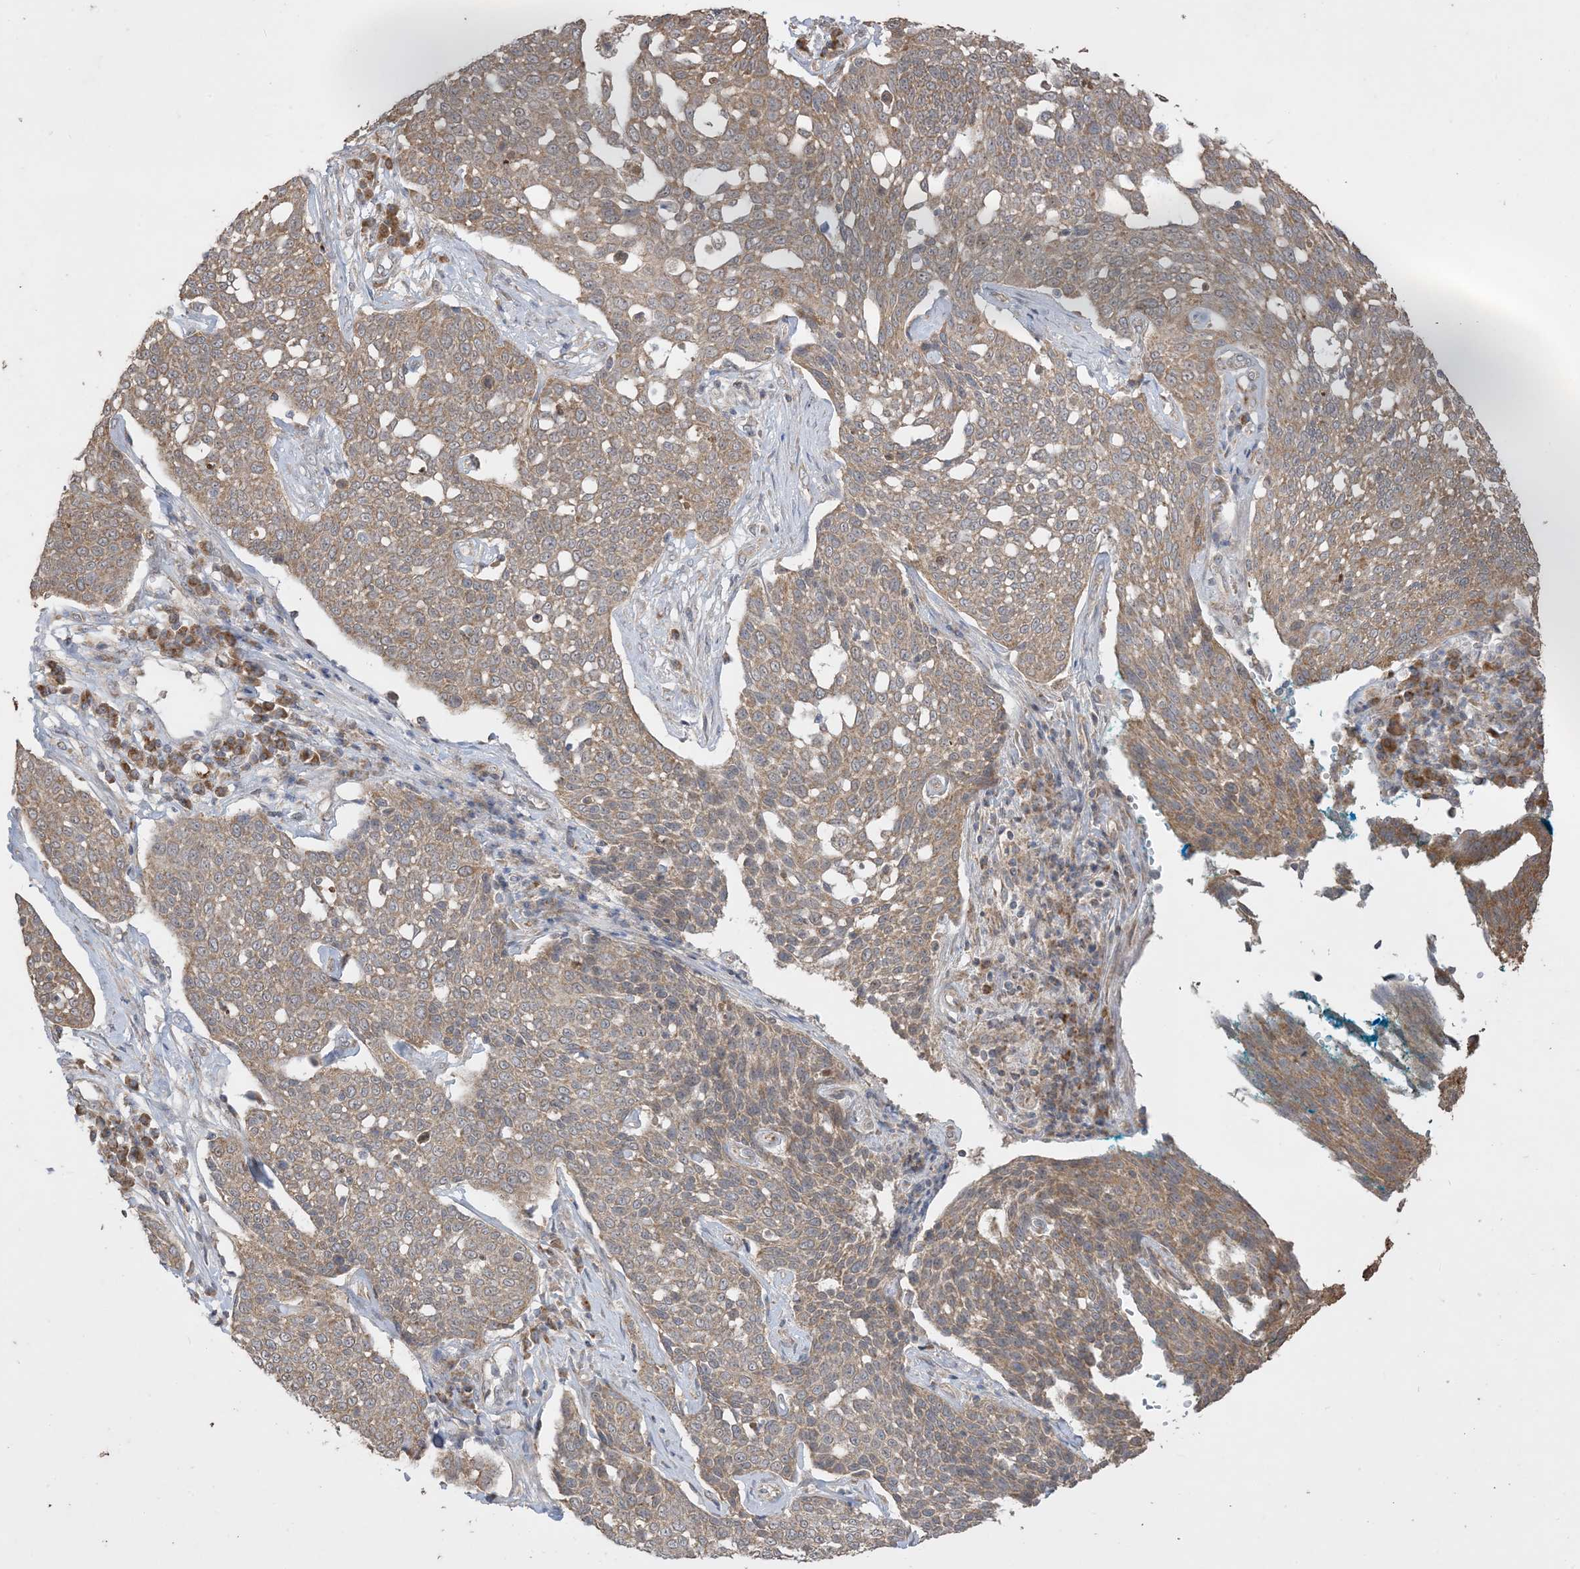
{"staining": {"intensity": "strong", "quantity": ">75%", "location": "cytoplasmic/membranous"}, "tissue": "cervical cancer", "cell_type": "Tumor cells", "image_type": "cancer", "snomed": [{"axis": "morphology", "description": "Squamous cell carcinoma, NOS"}, {"axis": "topography", "description": "Cervix"}], "caption": "Squamous cell carcinoma (cervical) stained with a protein marker reveals strong staining in tumor cells.", "gene": "SIRT3", "patient": {"sex": "female", "age": 34}}